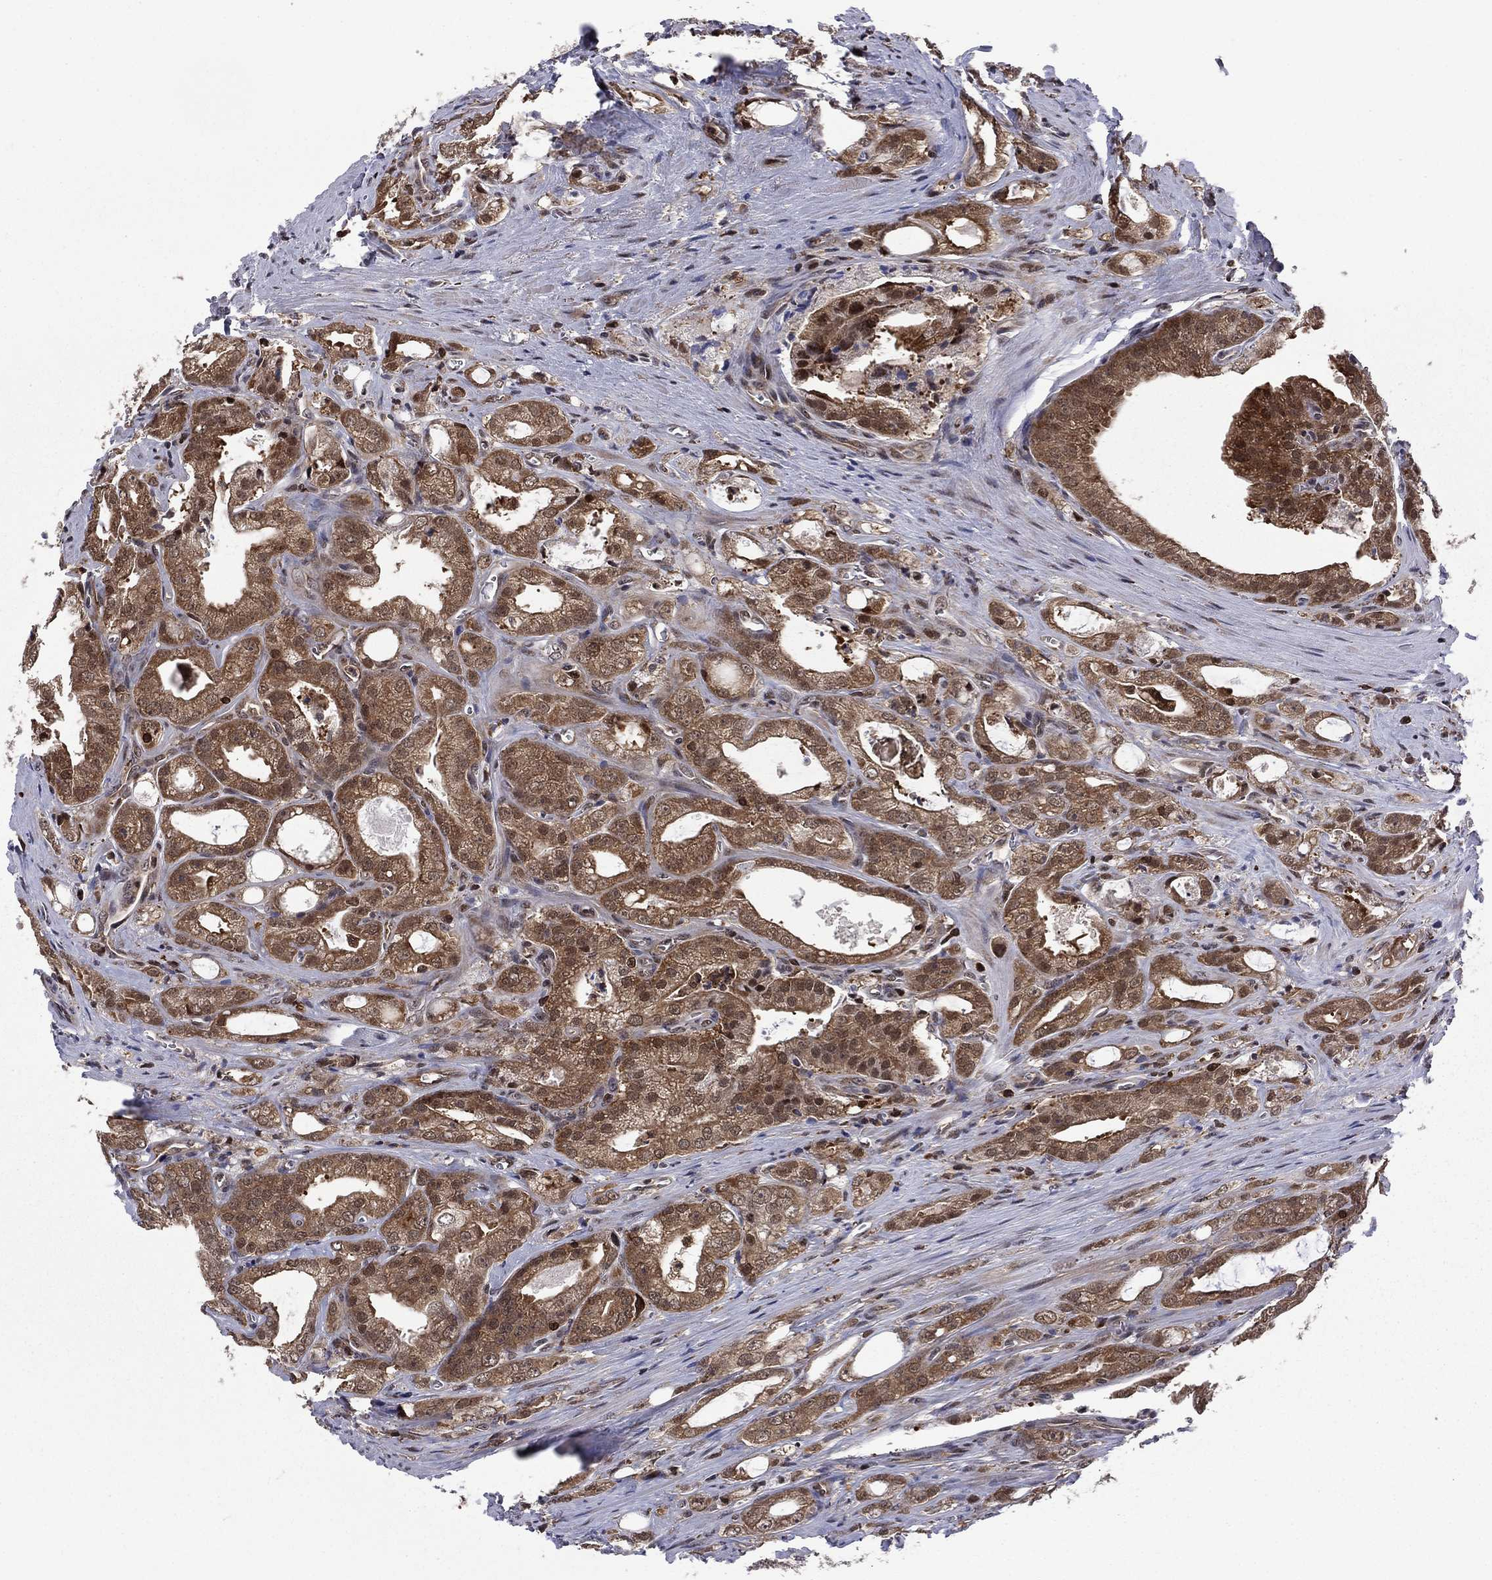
{"staining": {"intensity": "negative", "quantity": "none", "location": "none"}, "tissue": "prostate cancer", "cell_type": "Tumor cells", "image_type": "cancer", "snomed": [{"axis": "morphology", "description": "Adenocarcinoma, NOS"}, {"axis": "morphology", "description": "Adenocarcinoma, High grade"}, {"axis": "topography", "description": "Prostate"}], "caption": "Protein analysis of adenocarcinoma (prostate) demonstrates no significant positivity in tumor cells.", "gene": "PSMD2", "patient": {"sex": "male", "age": 70}}